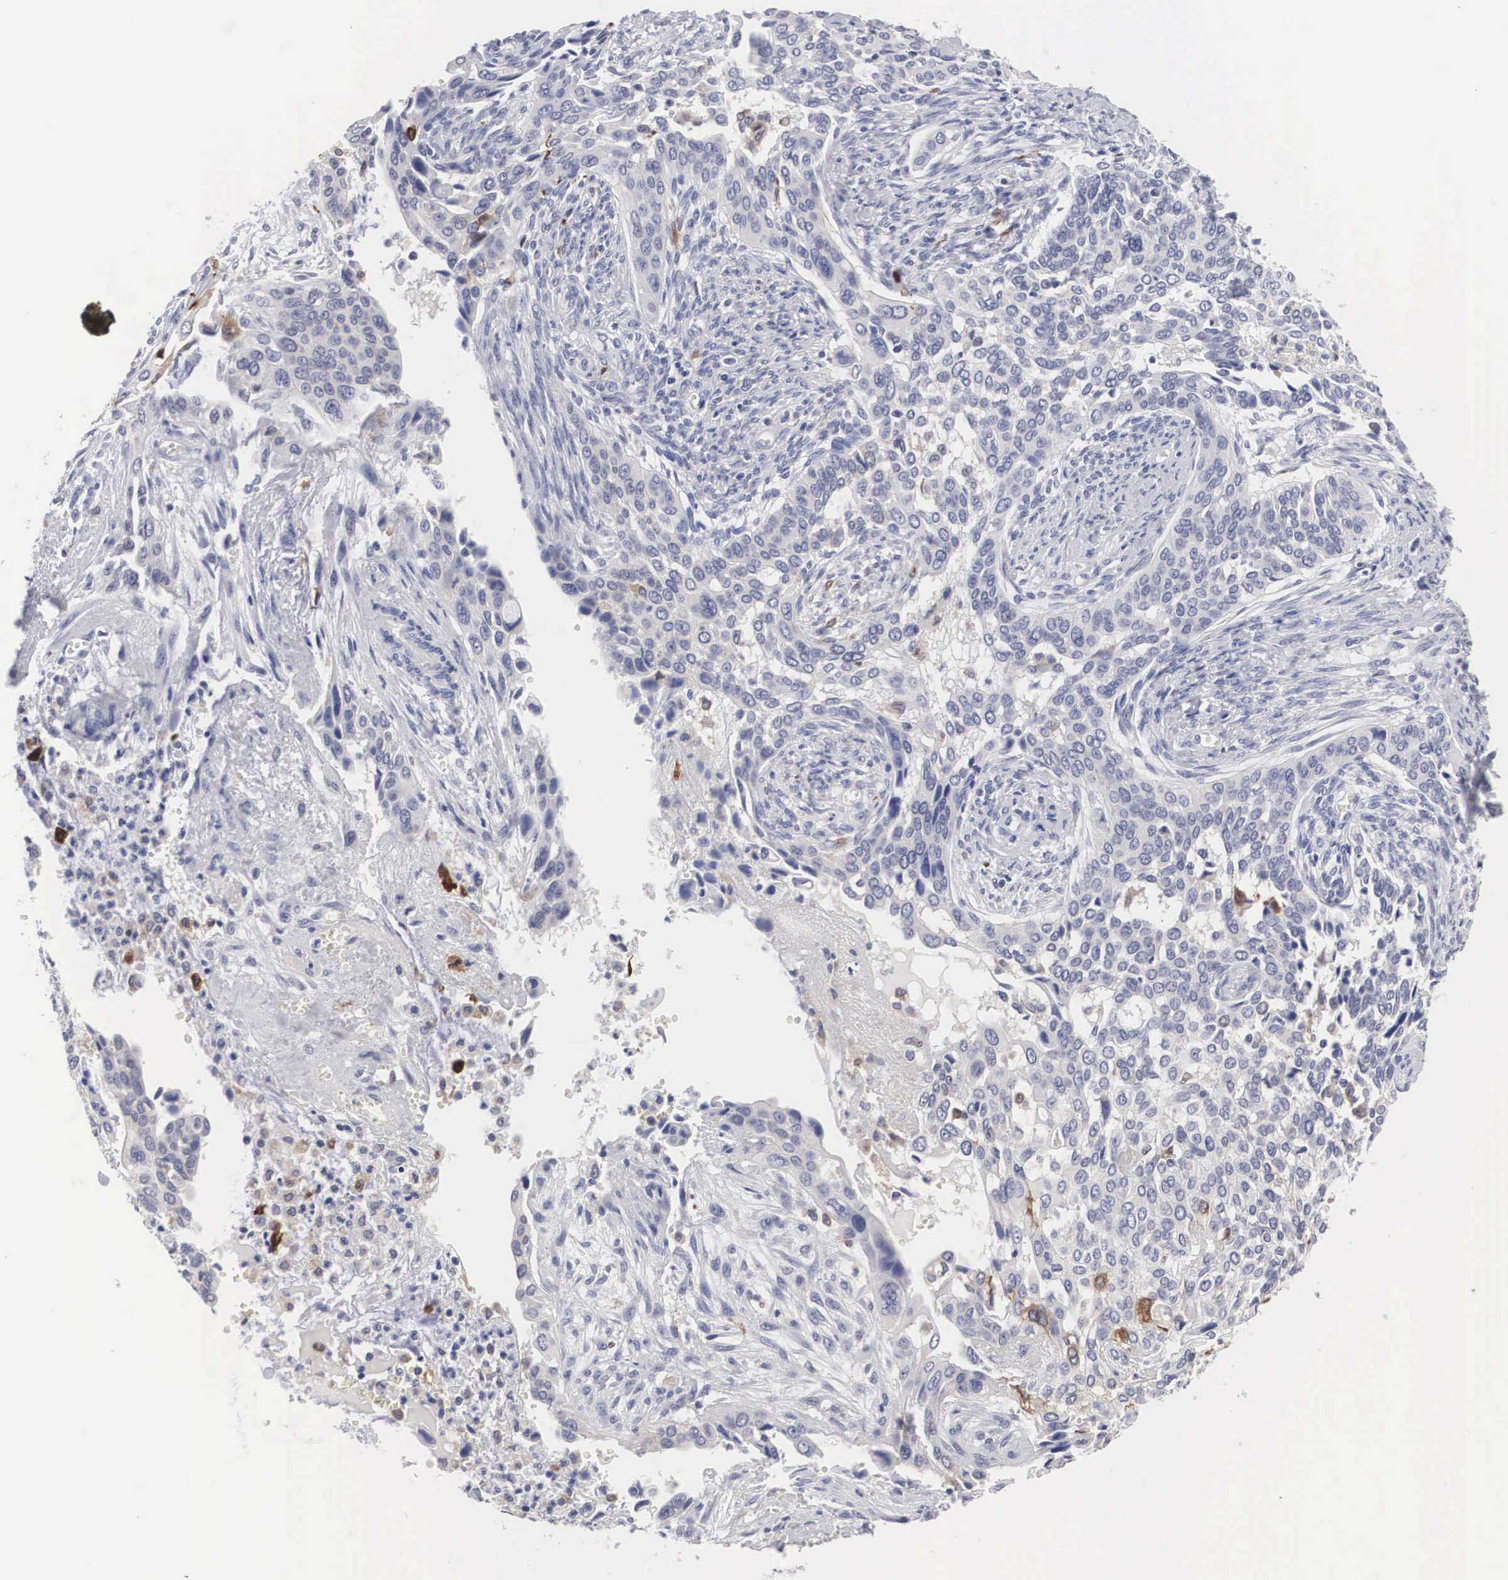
{"staining": {"intensity": "negative", "quantity": "none", "location": "none"}, "tissue": "cervical cancer", "cell_type": "Tumor cells", "image_type": "cancer", "snomed": [{"axis": "morphology", "description": "Squamous cell carcinoma, NOS"}, {"axis": "topography", "description": "Cervix"}], "caption": "This is a photomicrograph of immunohistochemistry (IHC) staining of cervical cancer, which shows no expression in tumor cells.", "gene": "HMOX1", "patient": {"sex": "female", "age": 34}}